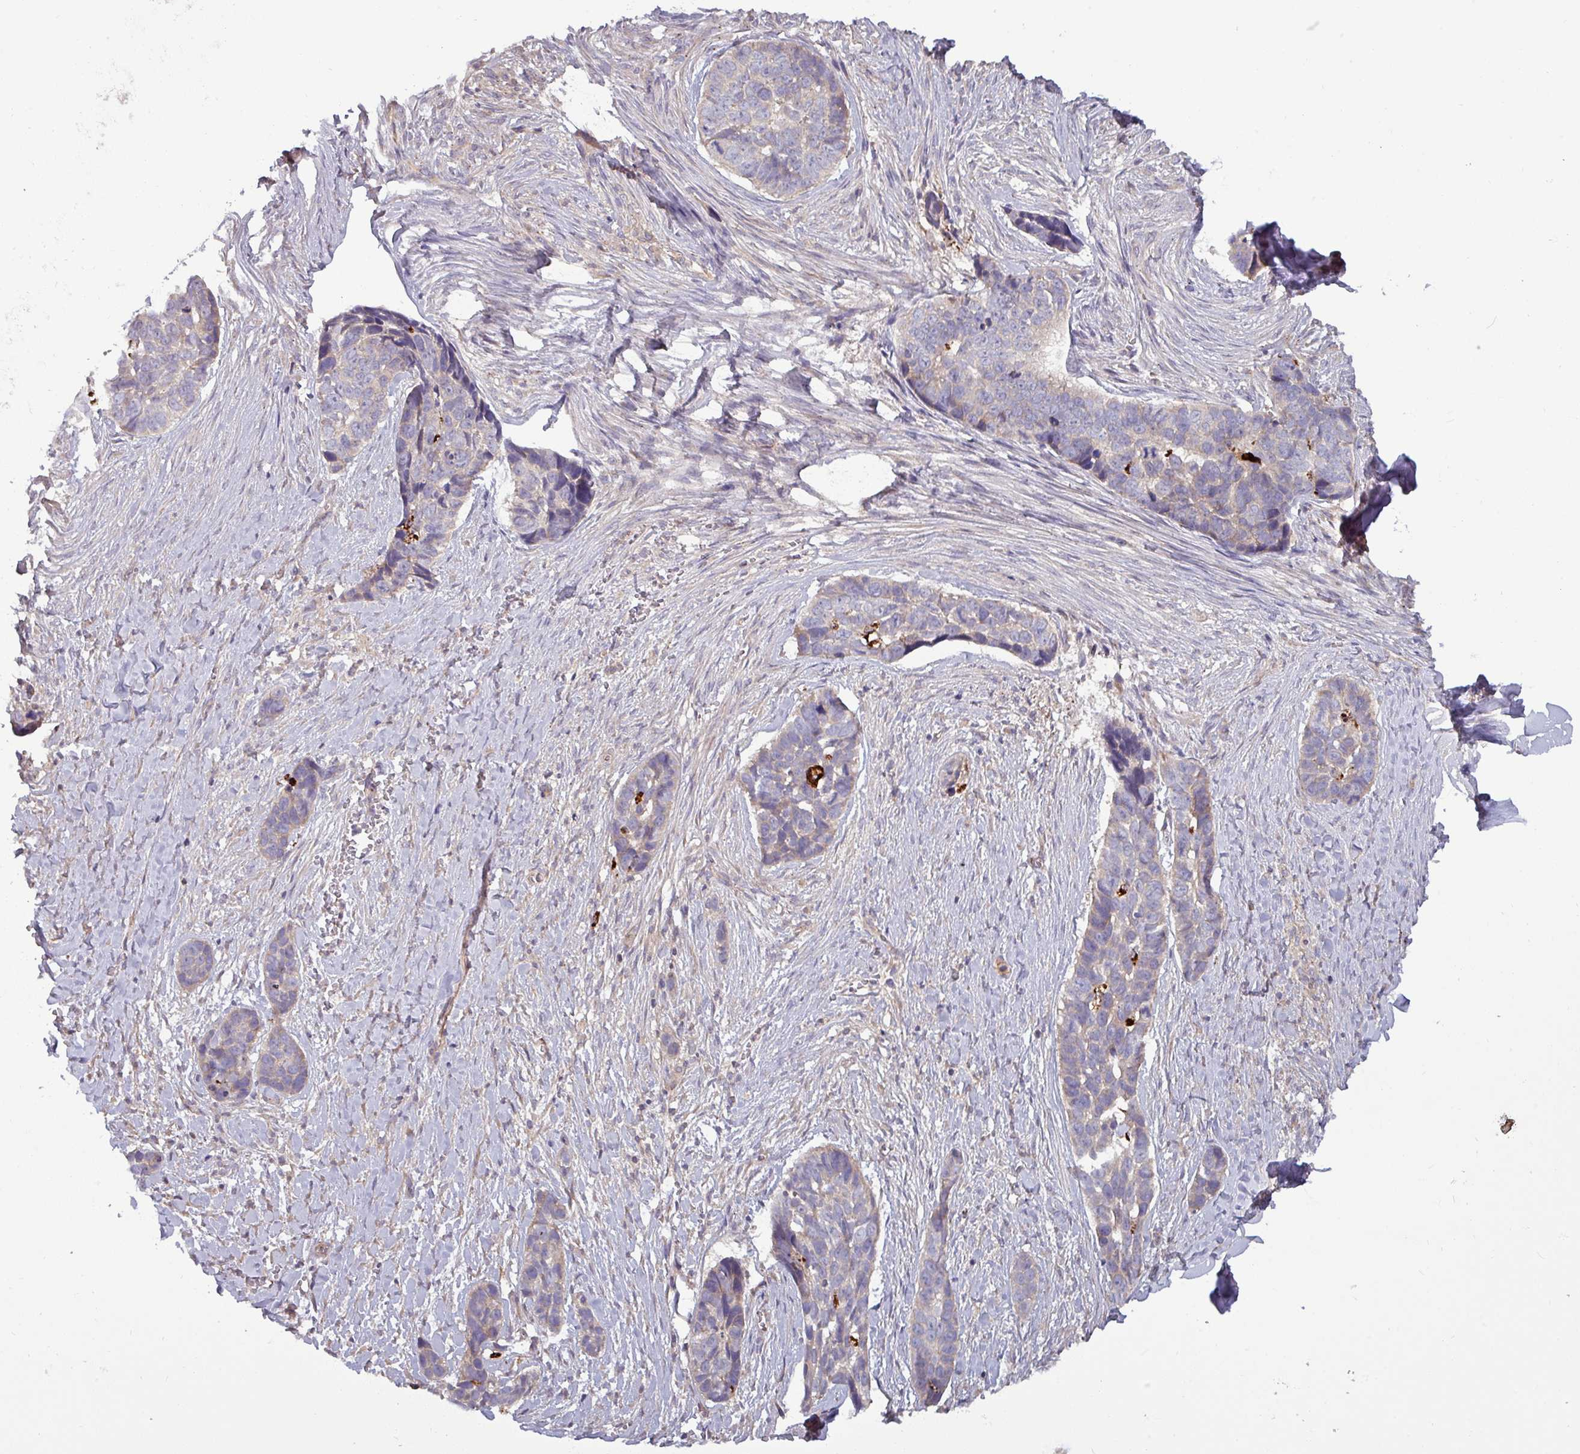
{"staining": {"intensity": "strong", "quantity": "<25%", "location": "cytoplasmic/membranous"}, "tissue": "skin cancer", "cell_type": "Tumor cells", "image_type": "cancer", "snomed": [{"axis": "morphology", "description": "Basal cell carcinoma"}, {"axis": "topography", "description": "Skin"}], "caption": "A histopathology image of basal cell carcinoma (skin) stained for a protein demonstrates strong cytoplasmic/membranous brown staining in tumor cells.", "gene": "PLIN2", "patient": {"sex": "female", "age": 82}}